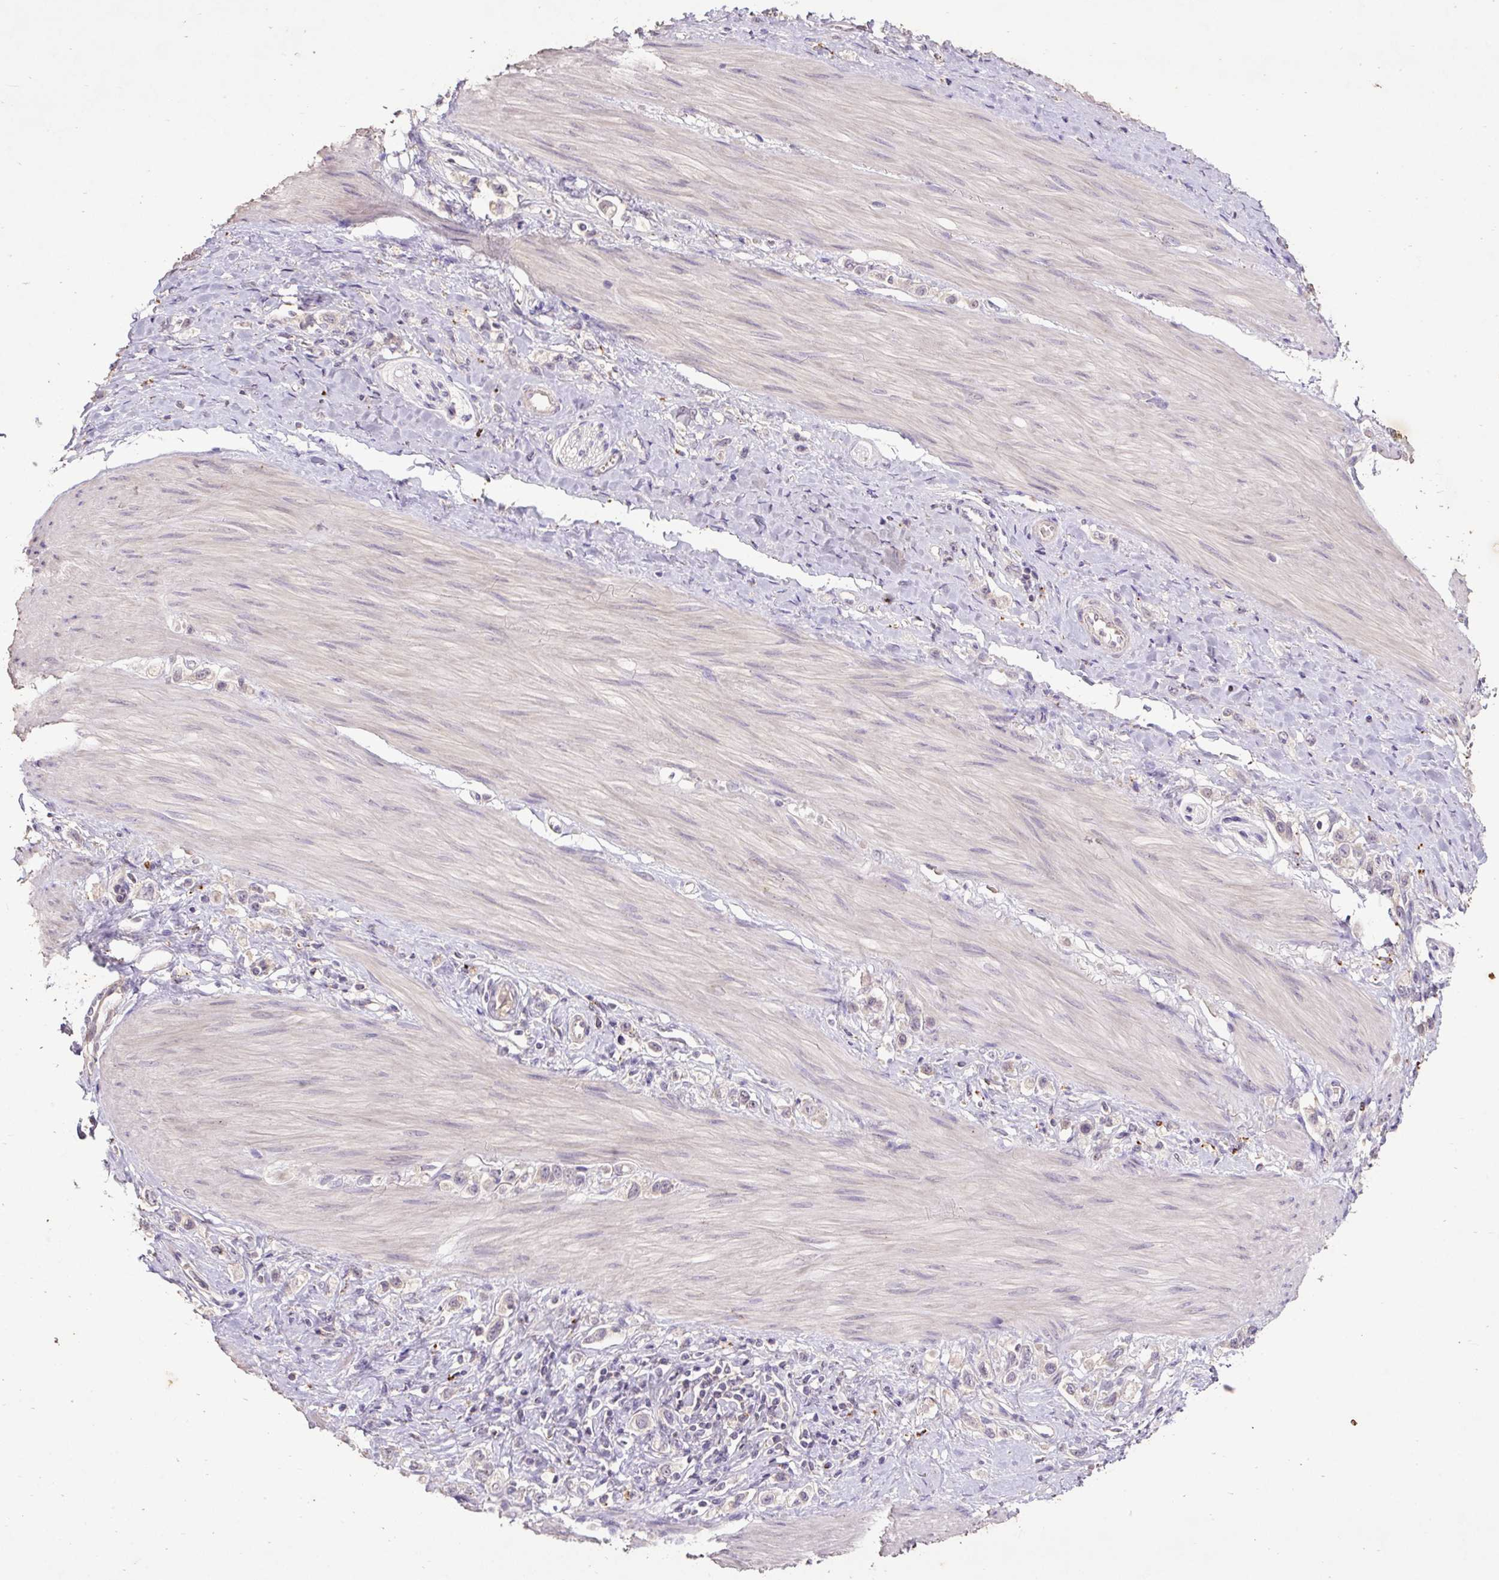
{"staining": {"intensity": "negative", "quantity": "none", "location": "none"}, "tissue": "stomach cancer", "cell_type": "Tumor cells", "image_type": "cancer", "snomed": [{"axis": "morphology", "description": "Adenocarcinoma, NOS"}, {"axis": "topography", "description": "Stomach"}], "caption": "The IHC histopathology image has no significant staining in tumor cells of stomach cancer tissue.", "gene": "LRTM2", "patient": {"sex": "female", "age": 65}}